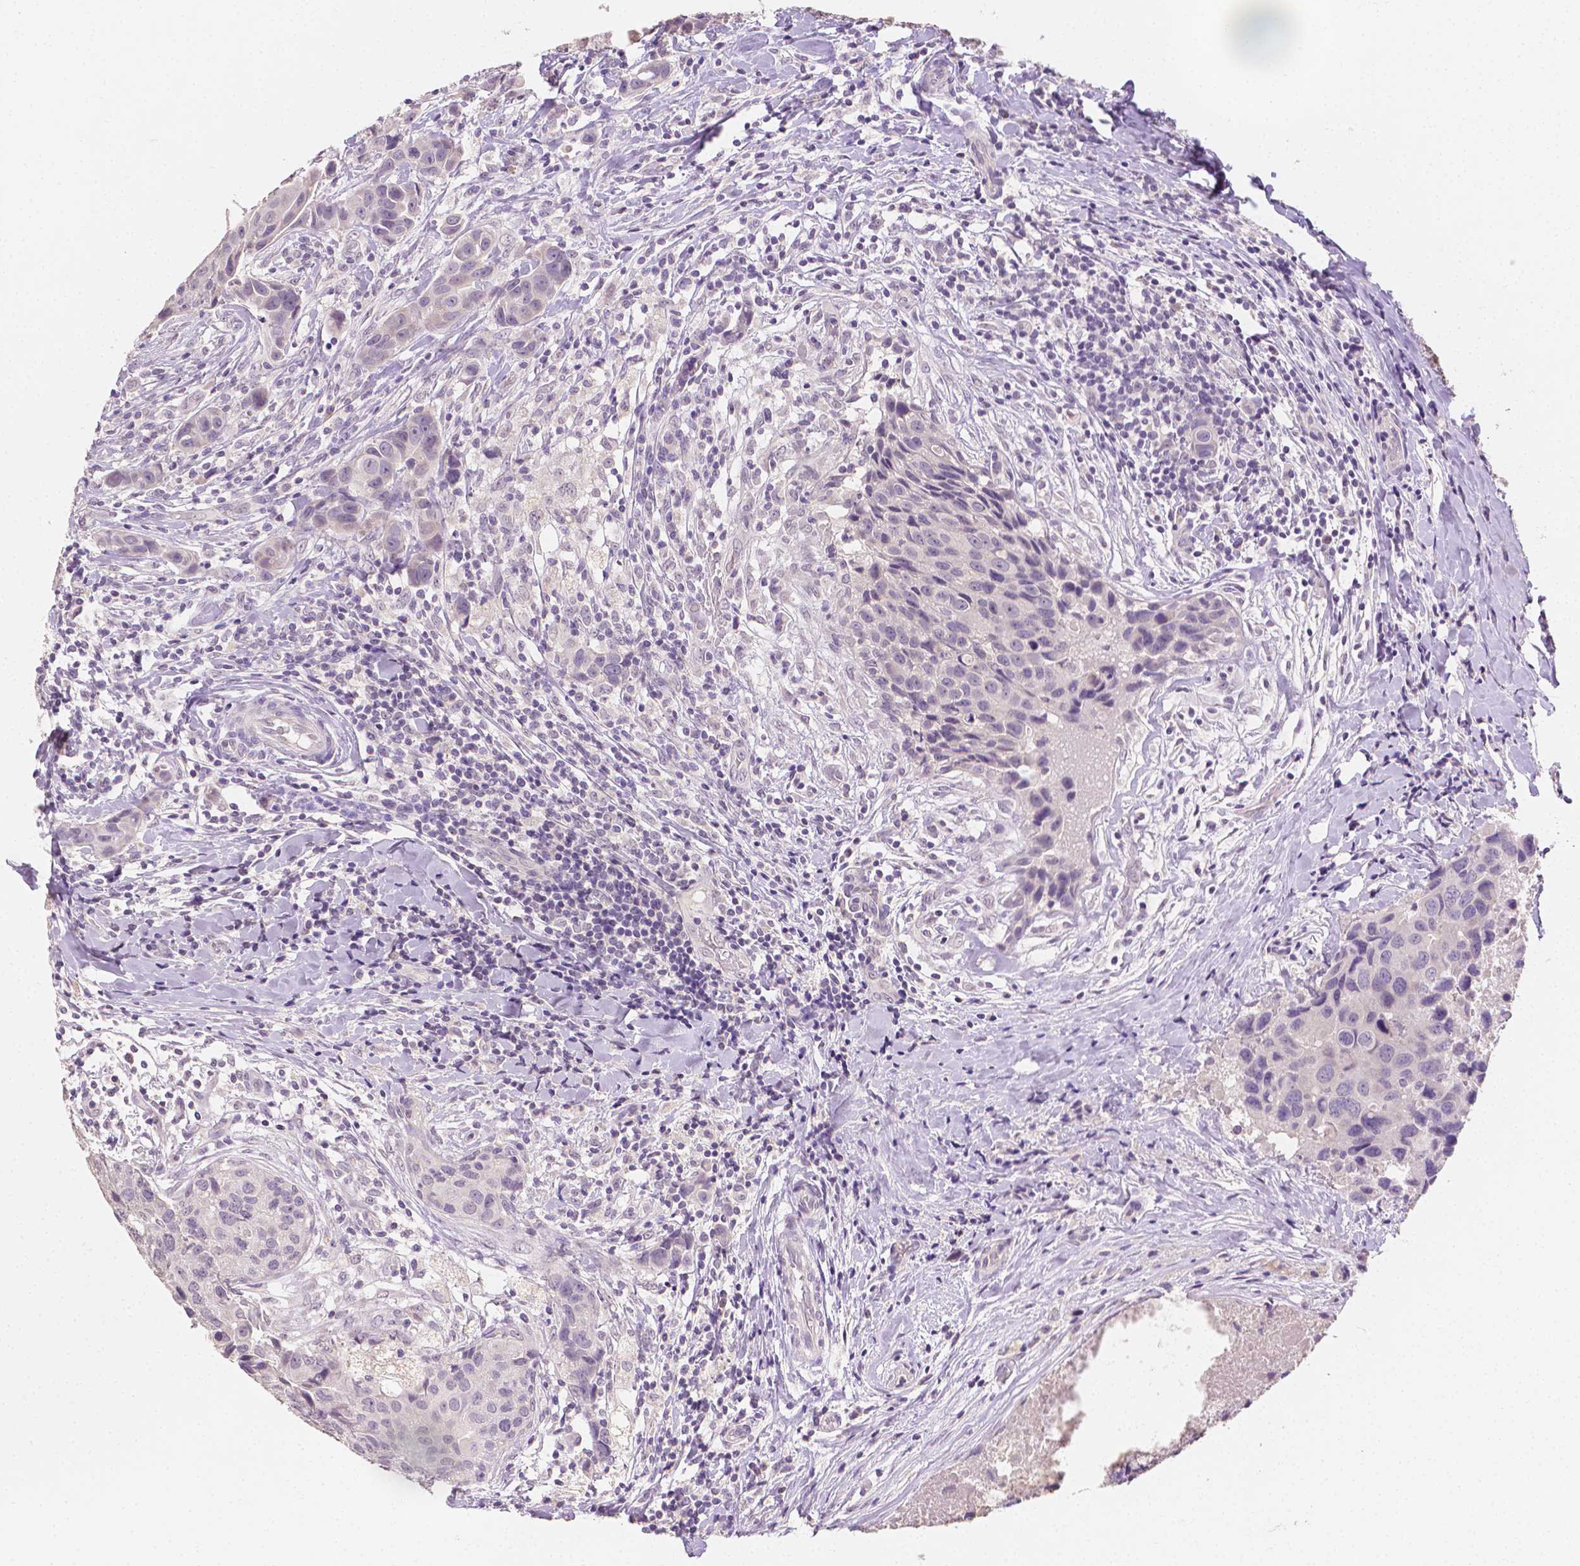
{"staining": {"intensity": "negative", "quantity": "none", "location": "none"}, "tissue": "breast cancer", "cell_type": "Tumor cells", "image_type": "cancer", "snomed": [{"axis": "morphology", "description": "Duct carcinoma"}, {"axis": "topography", "description": "Breast"}], "caption": "Infiltrating ductal carcinoma (breast) was stained to show a protein in brown. There is no significant staining in tumor cells.", "gene": "TGM1", "patient": {"sex": "female", "age": 24}}